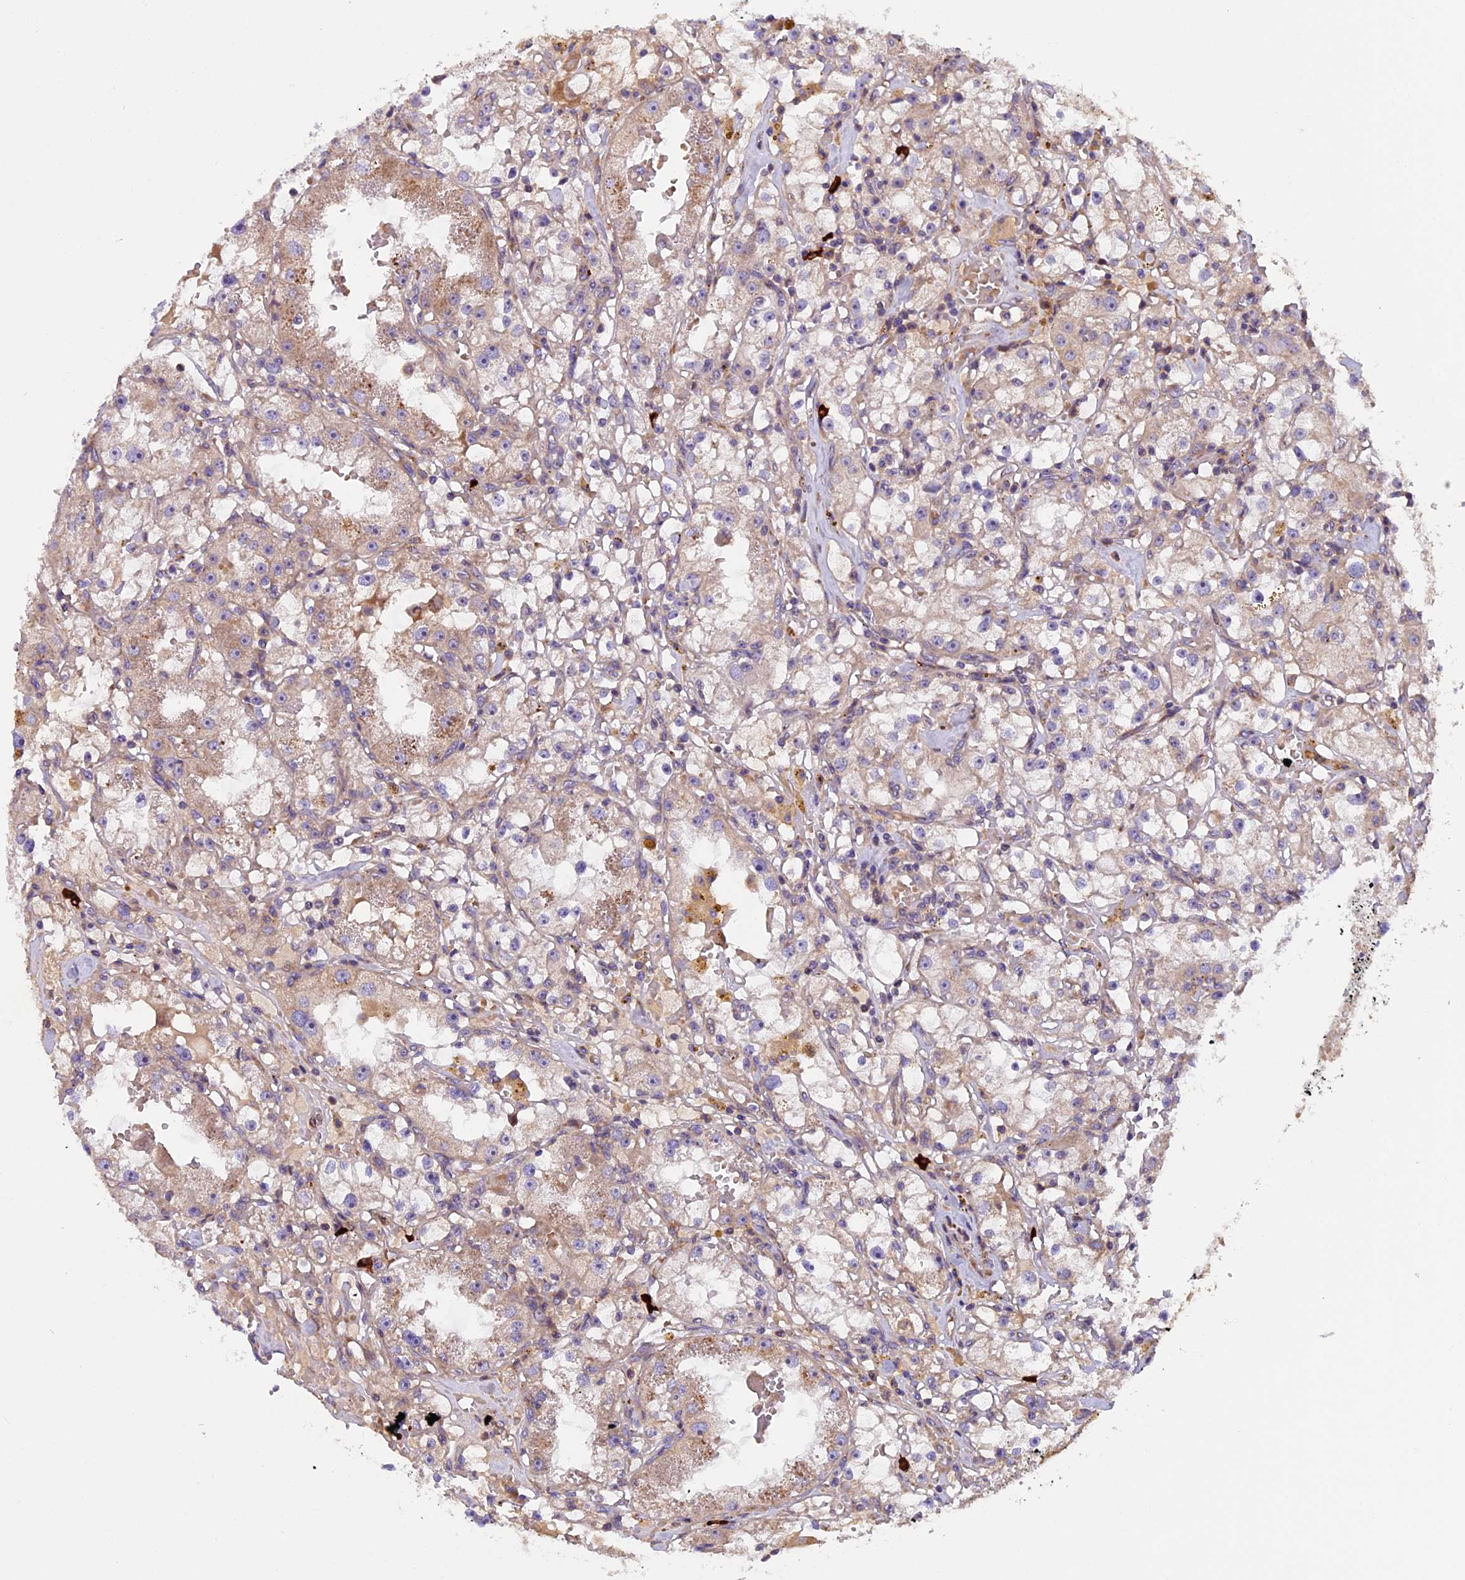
{"staining": {"intensity": "weak", "quantity": ">75%", "location": "cytoplasmic/membranous"}, "tissue": "renal cancer", "cell_type": "Tumor cells", "image_type": "cancer", "snomed": [{"axis": "morphology", "description": "Adenocarcinoma, NOS"}, {"axis": "topography", "description": "Kidney"}], "caption": "Tumor cells reveal weak cytoplasmic/membranous staining in approximately >75% of cells in renal cancer. Using DAB (3,3'-diaminobenzidine) (brown) and hematoxylin (blue) stains, captured at high magnification using brightfield microscopy.", "gene": "FRY", "patient": {"sex": "male", "age": 56}}